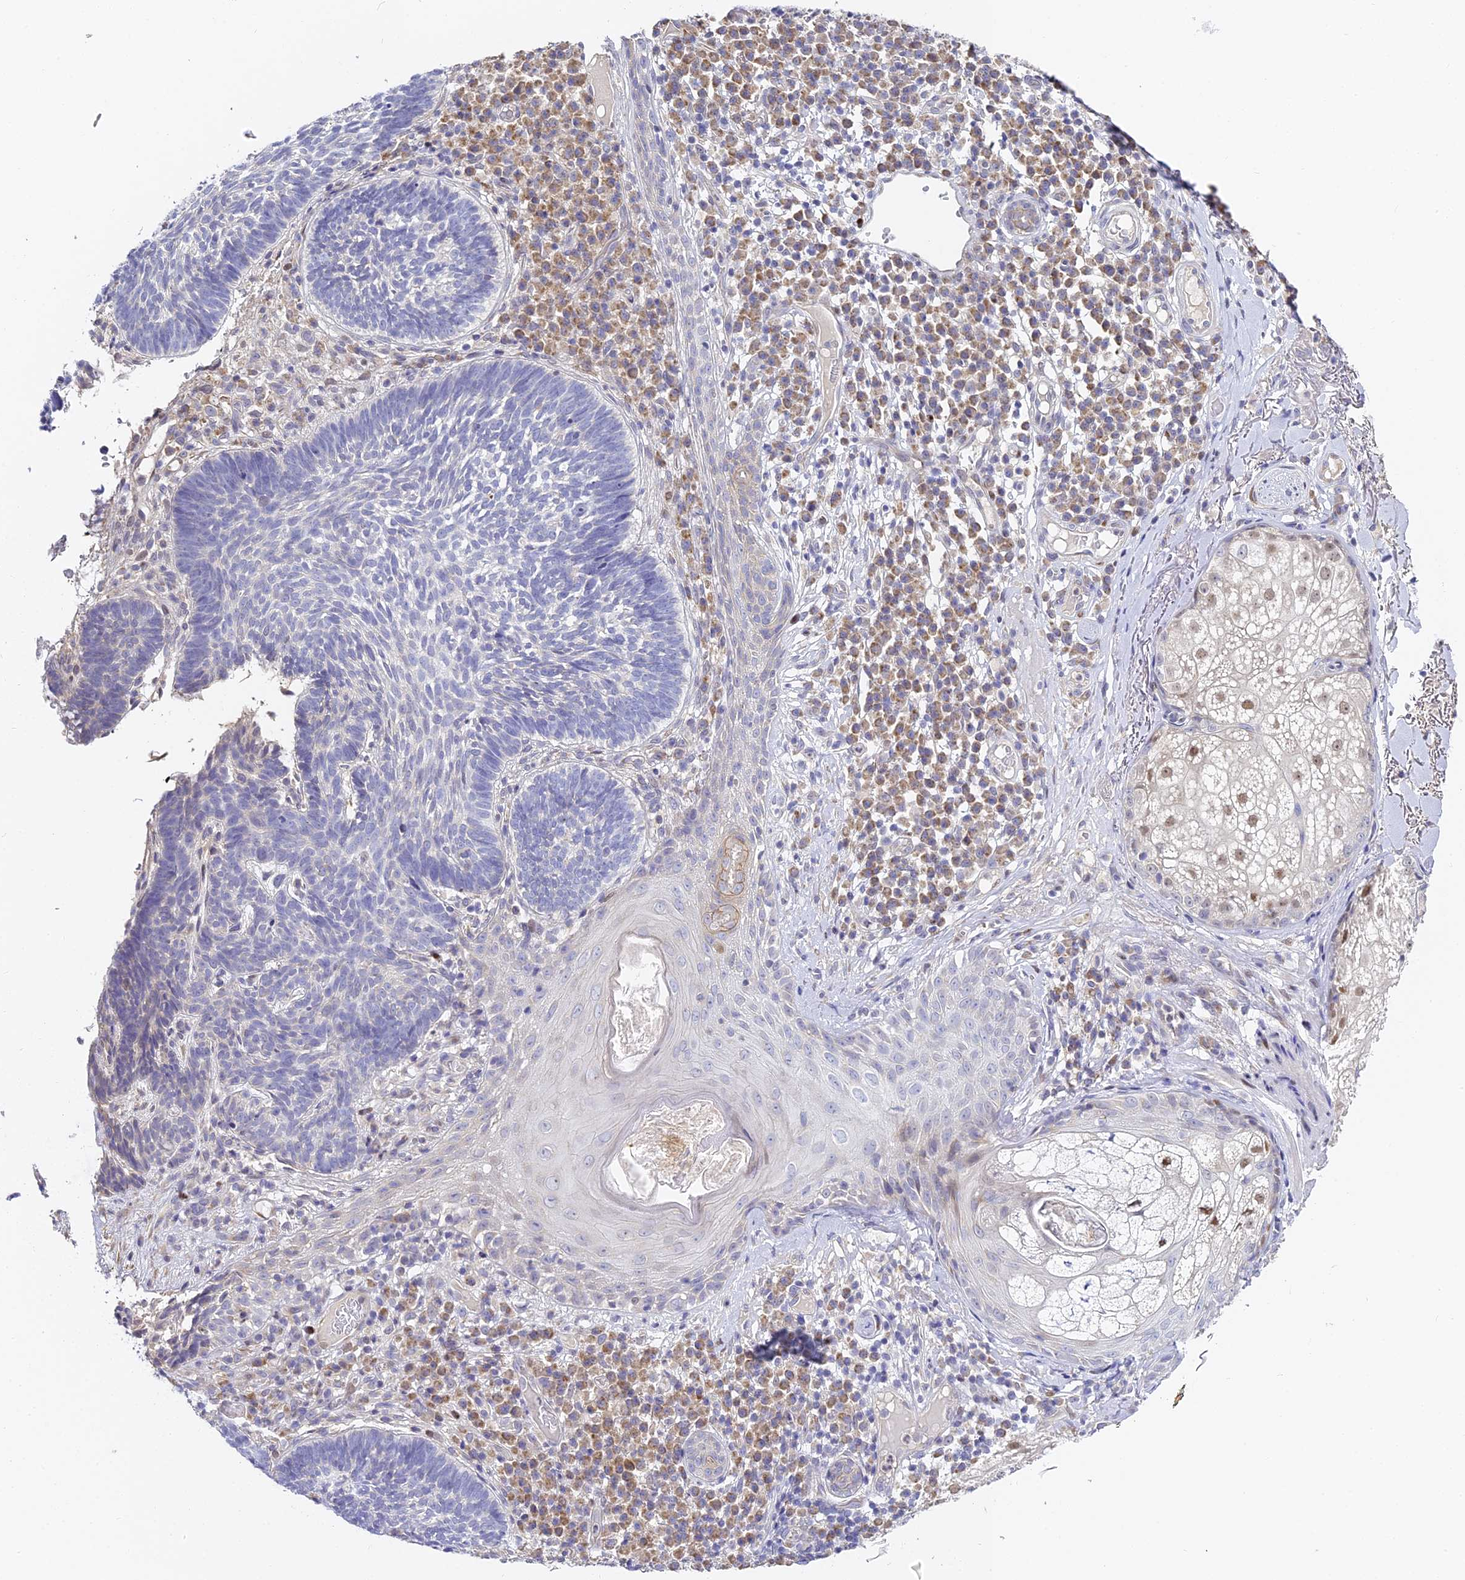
{"staining": {"intensity": "negative", "quantity": "none", "location": "none"}, "tissue": "skin cancer", "cell_type": "Tumor cells", "image_type": "cancer", "snomed": [{"axis": "morphology", "description": "Basal cell carcinoma"}, {"axis": "topography", "description": "Skin"}], "caption": "DAB (3,3'-diaminobenzidine) immunohistochemical staining of human skin cancer (basal cell carcinoma) demonstrates no significant staining in tumor cells. (DAB immunohistochemistry (IHC) with hematoxylin counter stain).", "gene": "SERP1", "patient": {"sex": "male", "age": 88}}